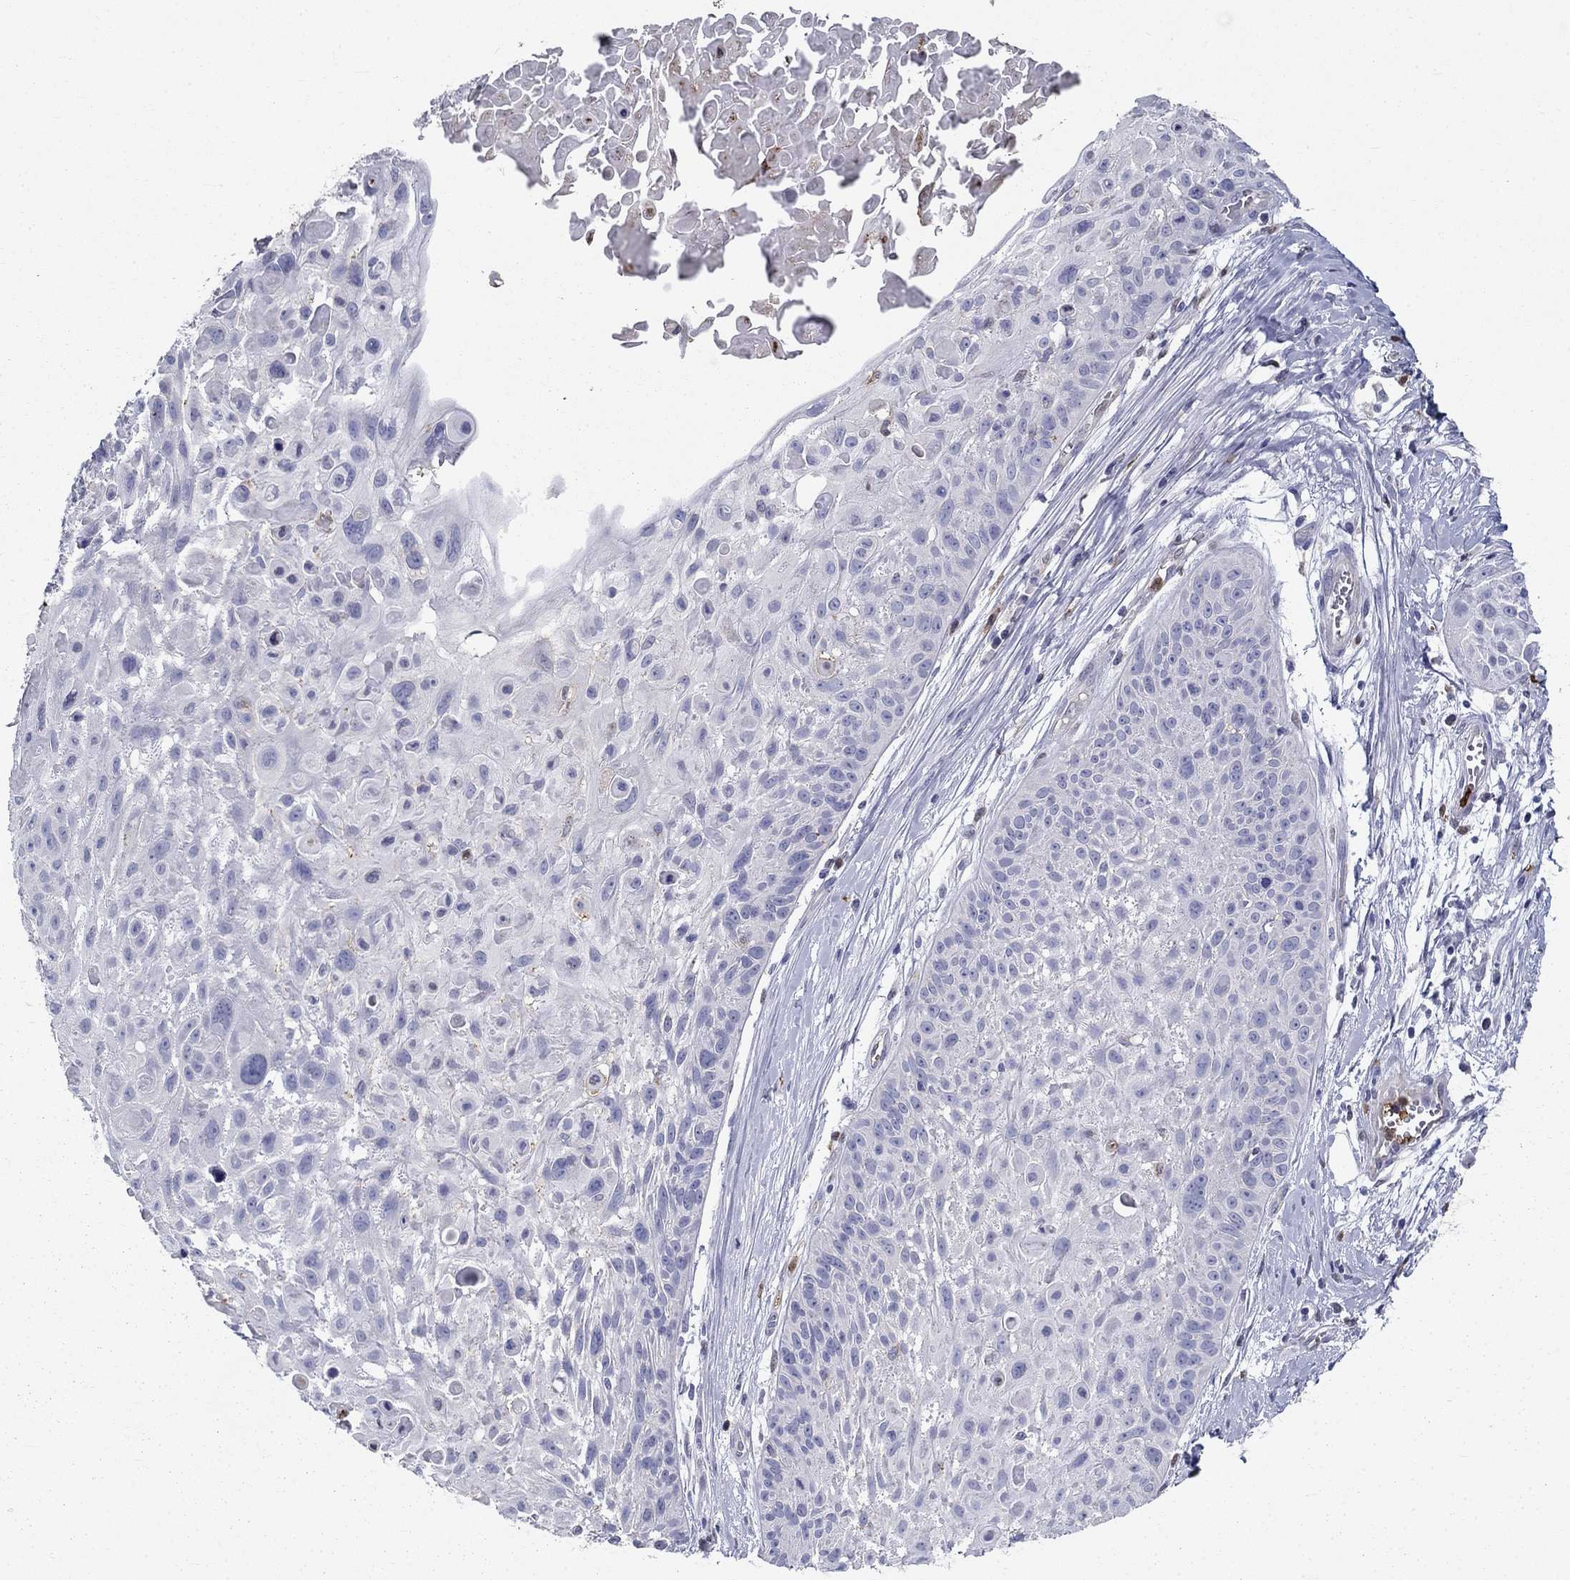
{"staining": {"intensity": "negative", "quantity": "none", "location": "none"}, "tissue": "skin cancer", "cell_type": "Tumor cells", "image_type": "cancer", "snomed": [{"axis": "morphology", "description": "Squamous cell carcinoma, NOS"}, {"axis": "topography", "description": "Skin"}, {"axis": "topography", "description": "Anal"}], "caption": "This image is of skin cancer (squamous cell carcinoma) stained with immunohistochemistry to label a protein in brown with the nuclei are counter-stained blue. There is no expression in tumor cells.", "gene": "IGSF8", "patient": {"sex": "female", "age": 75}}